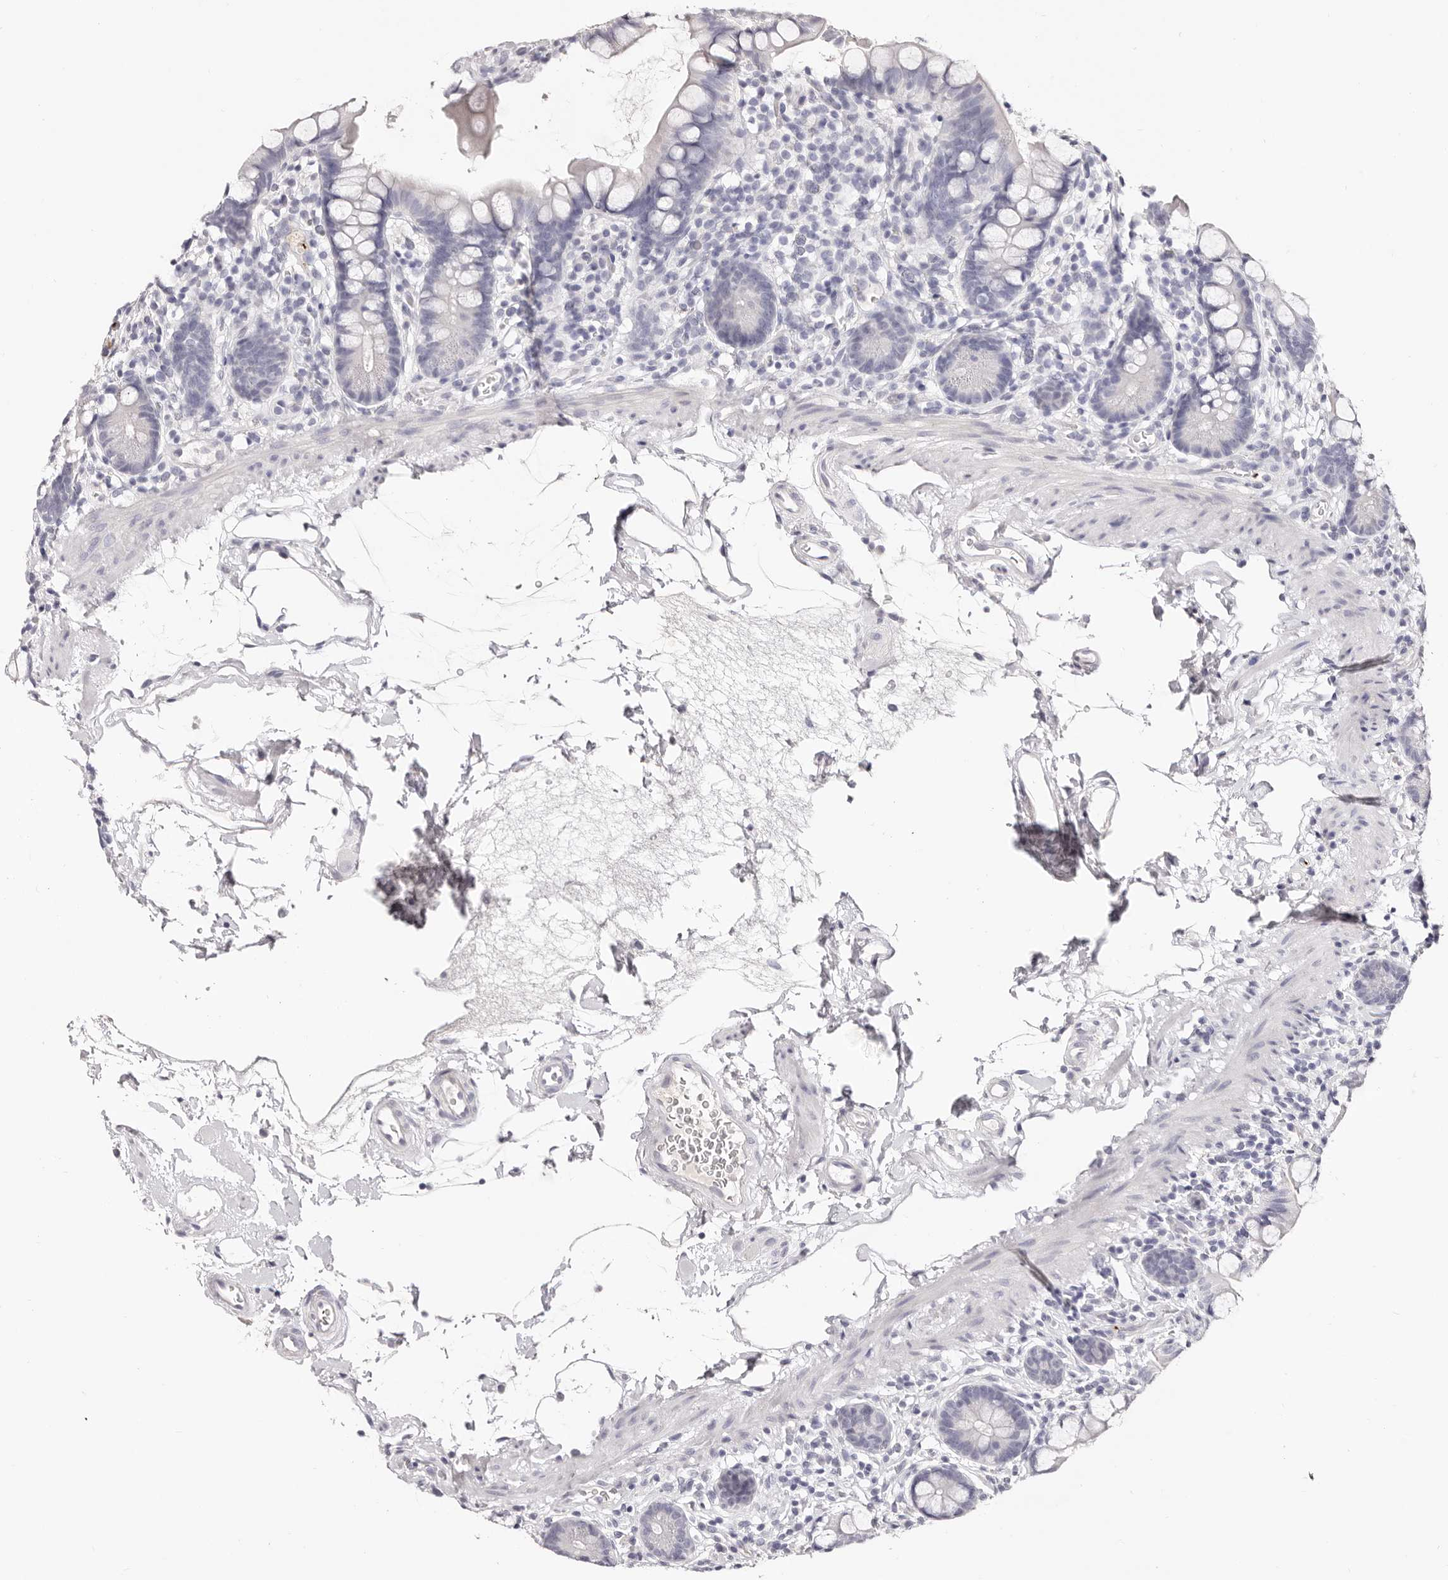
{"staining": {"intensity": "negative", "quantity": "none", "location": "none"}, "tissue": "small intestine", "cell_type": "Glandular cells", "image_type": "normal", "snomed": [{"axis": "morphology", "description": "Normal tissue, NOS"}, {"axis": "topography", "description": "Small intestine"}], "caption": "The photomicrograph demonstrates no significant staining in glandular cells of small intestine. (DAB (3,3'-diaminobenzidine) IHC with hematoxylin counter stain).", "gene": "PF4", "patient": {"sex": "female", "age": 84}}